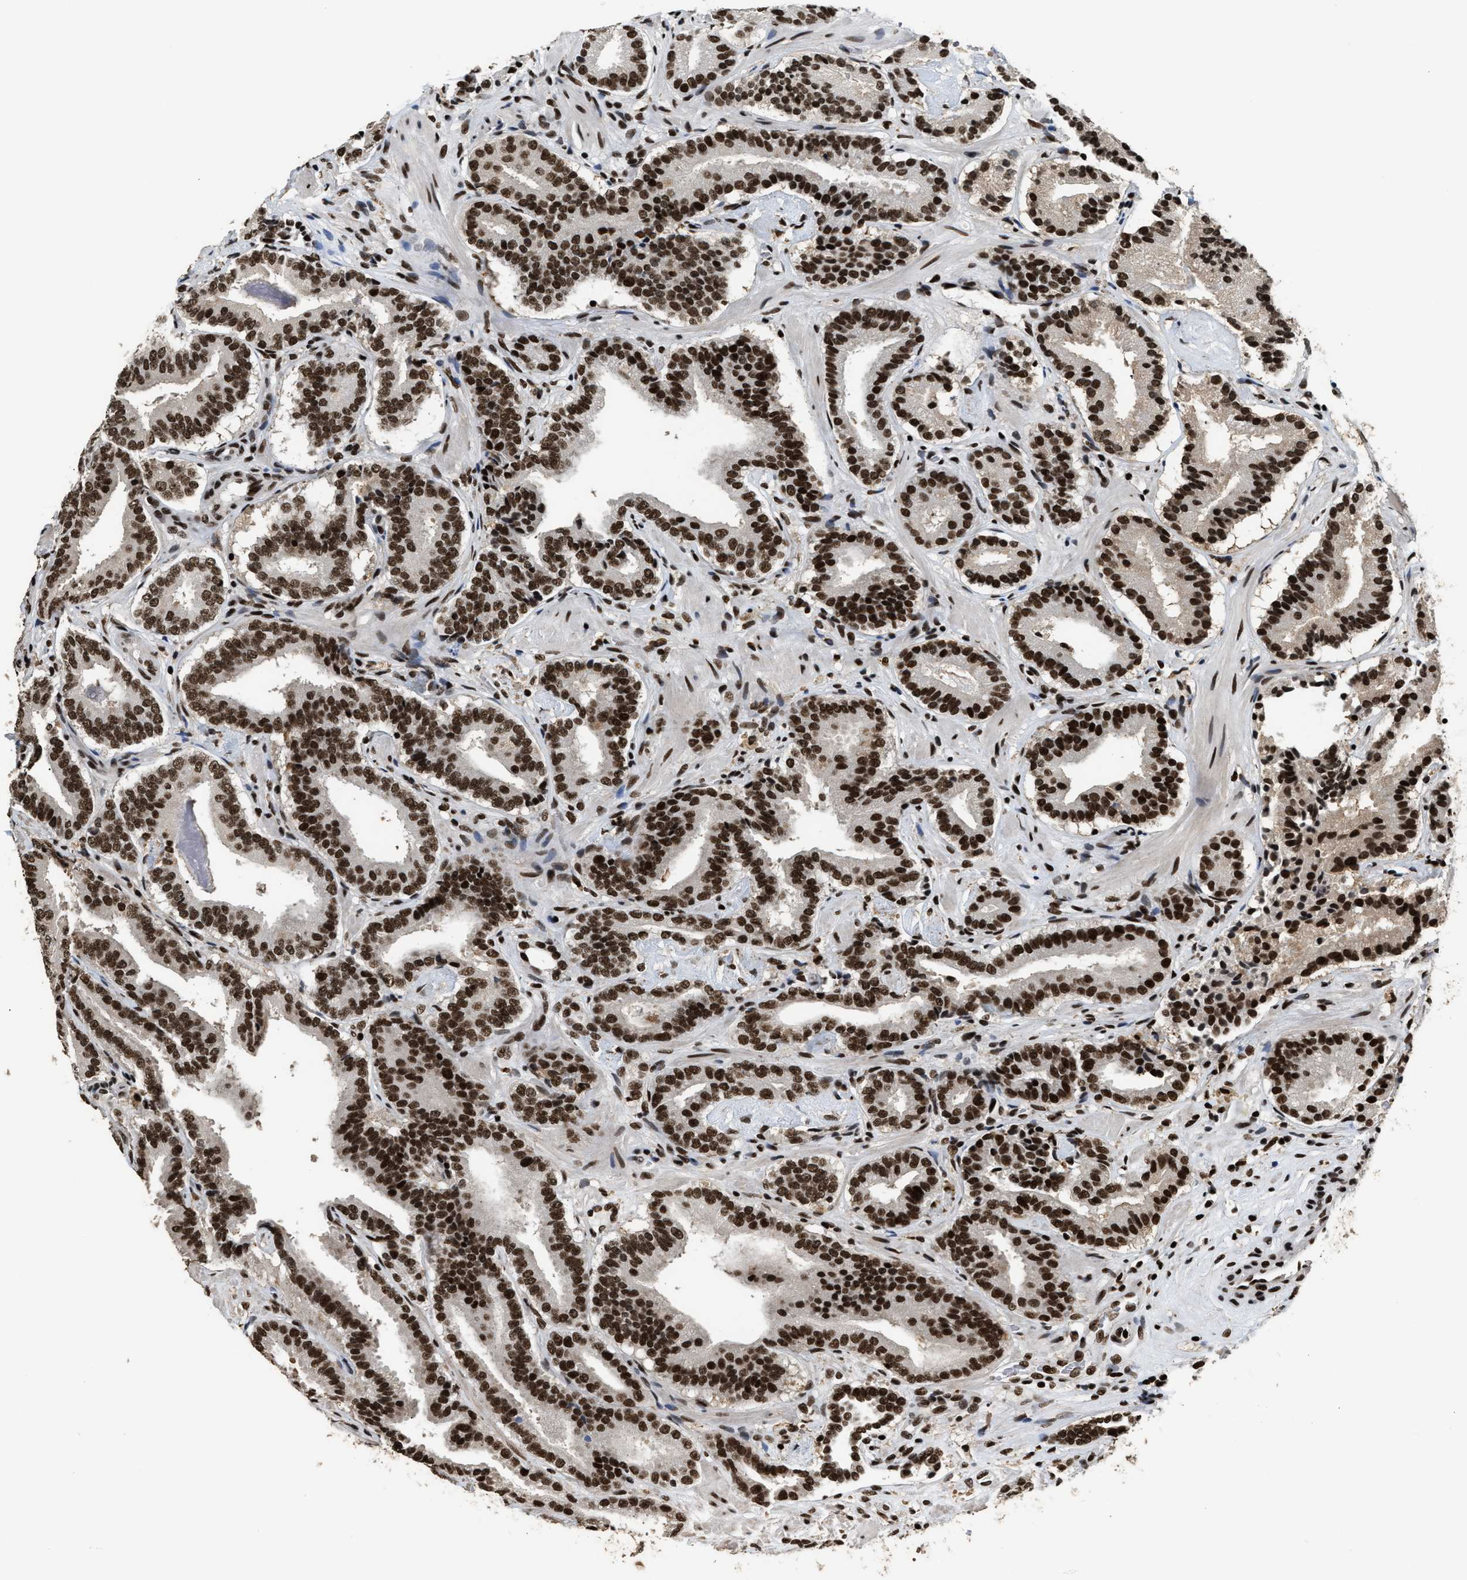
{"staining": {"intensity": "strong", "quantity": ">75%", "location": "nuclear"}, "tissue": "prostate cancer", "cell_type": "Tumor cells", "image_type": "cancer", "snomed": [{"axis": "morphology", "description": "Adenocarcinoma, Low grade"}, {"axis": "topography", "description": "Prostate"}], "caption": "Immunohistochemical staining of human prostate adenocarcinoma (low-grade) demonstrates high levels of strong nuclear protein positivity in about >75% of tumor cells.", "gene": "RAD21", "patient": {"sex": "male", "age": 51}}